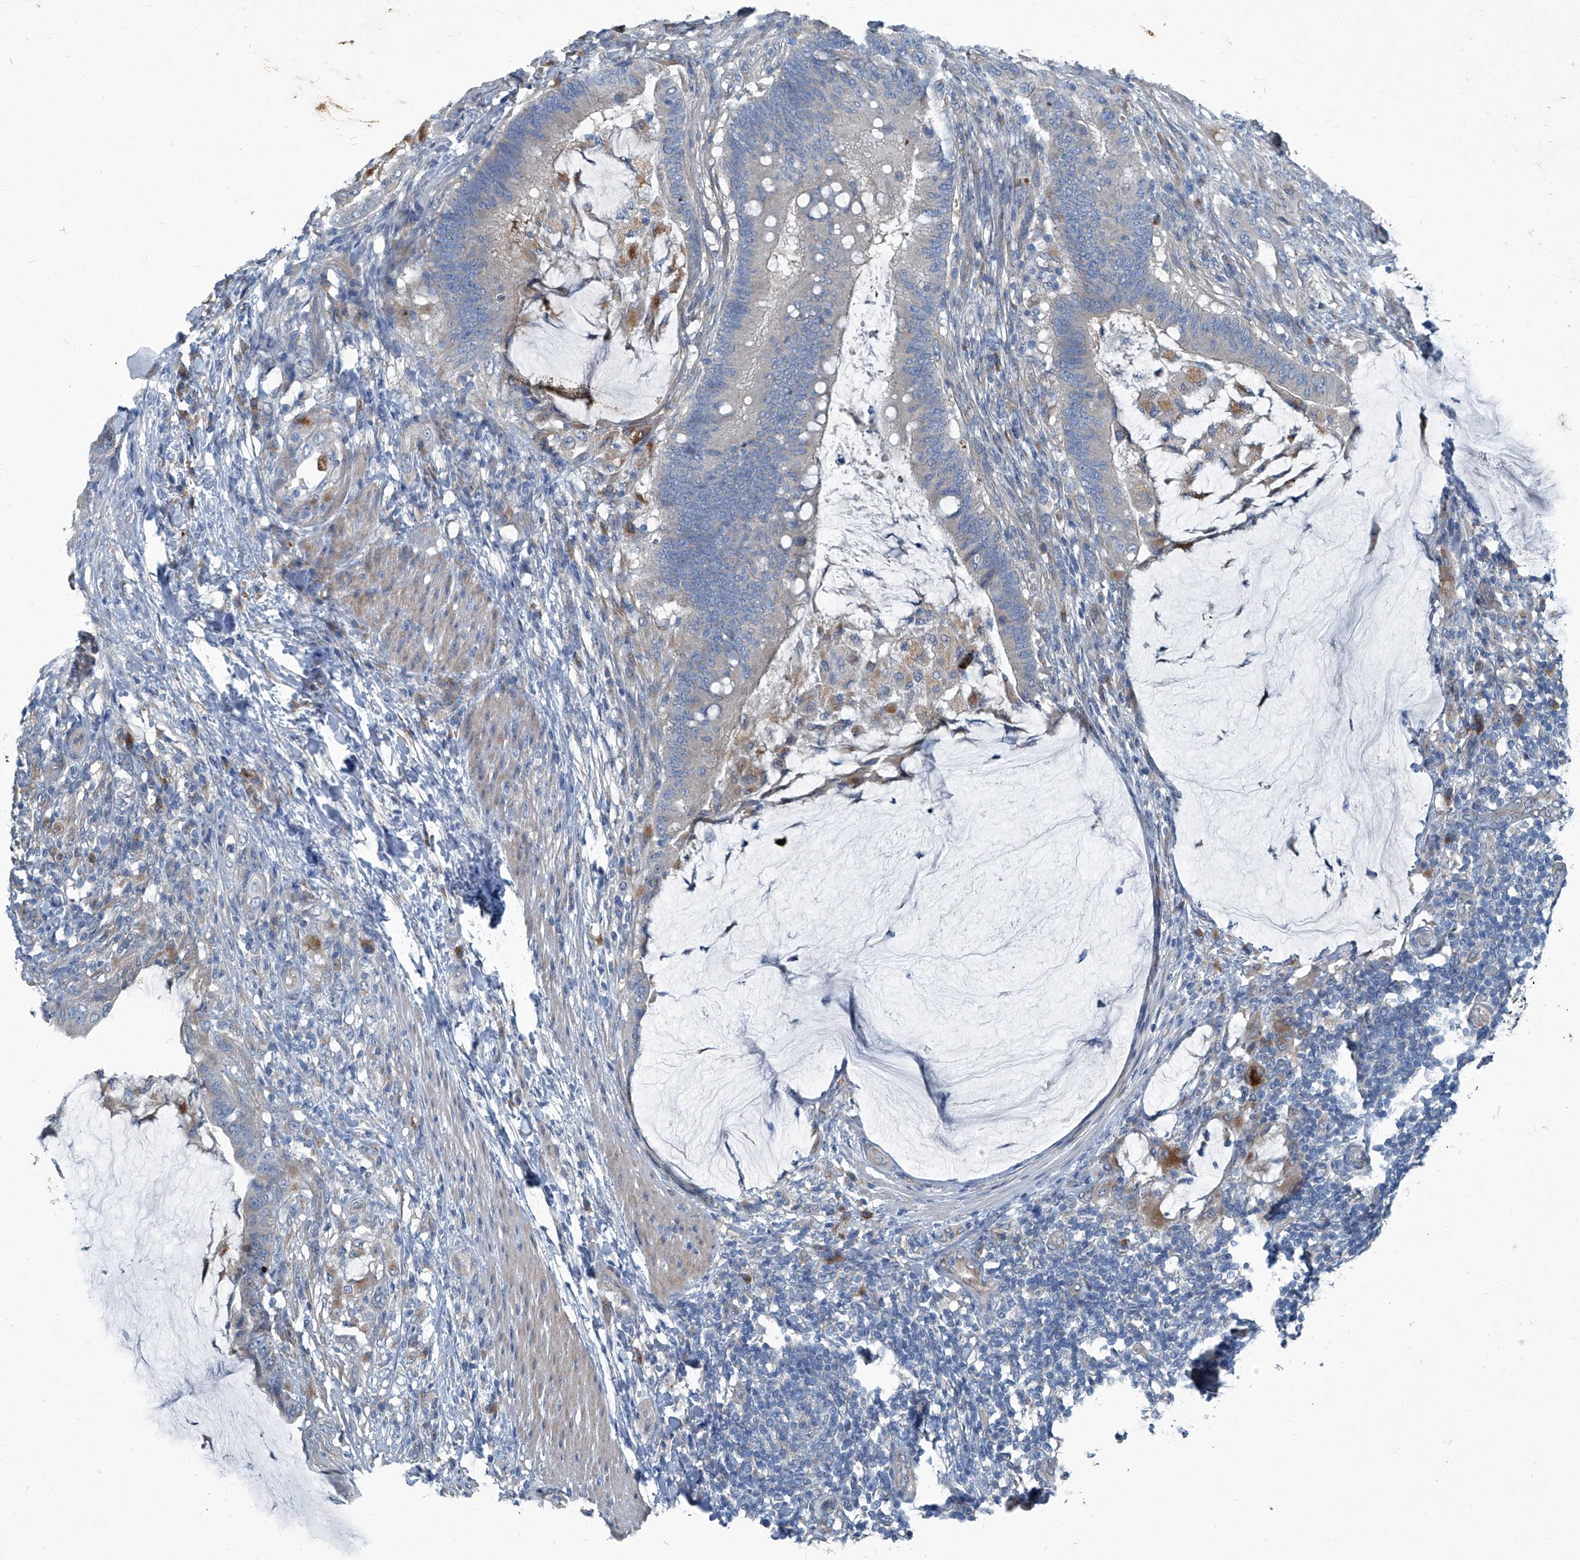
{"staining": {"intensity": "negative", "quantity": "none", "location": "none"}, "tissue": "colorectal cancer", "cell_type": "Tumor cells", "image_type": "cancer", "snomed": [{"axis": "morphology", "description": "Adenocarcinoma, NOS"}, {"axis": "topography", "description": "Colon"}], "caption": "The image displays no significant staining in tumor cells of adenocarcinoma (colorectal). (Stains: DAB immunohistochemistry (IHC) with hematoxylin counter stain, Microscopy: brightfield microscopy at high magnification).", "gene": "SLC26A11", "patient": {"sex": "female", "age": 66}}